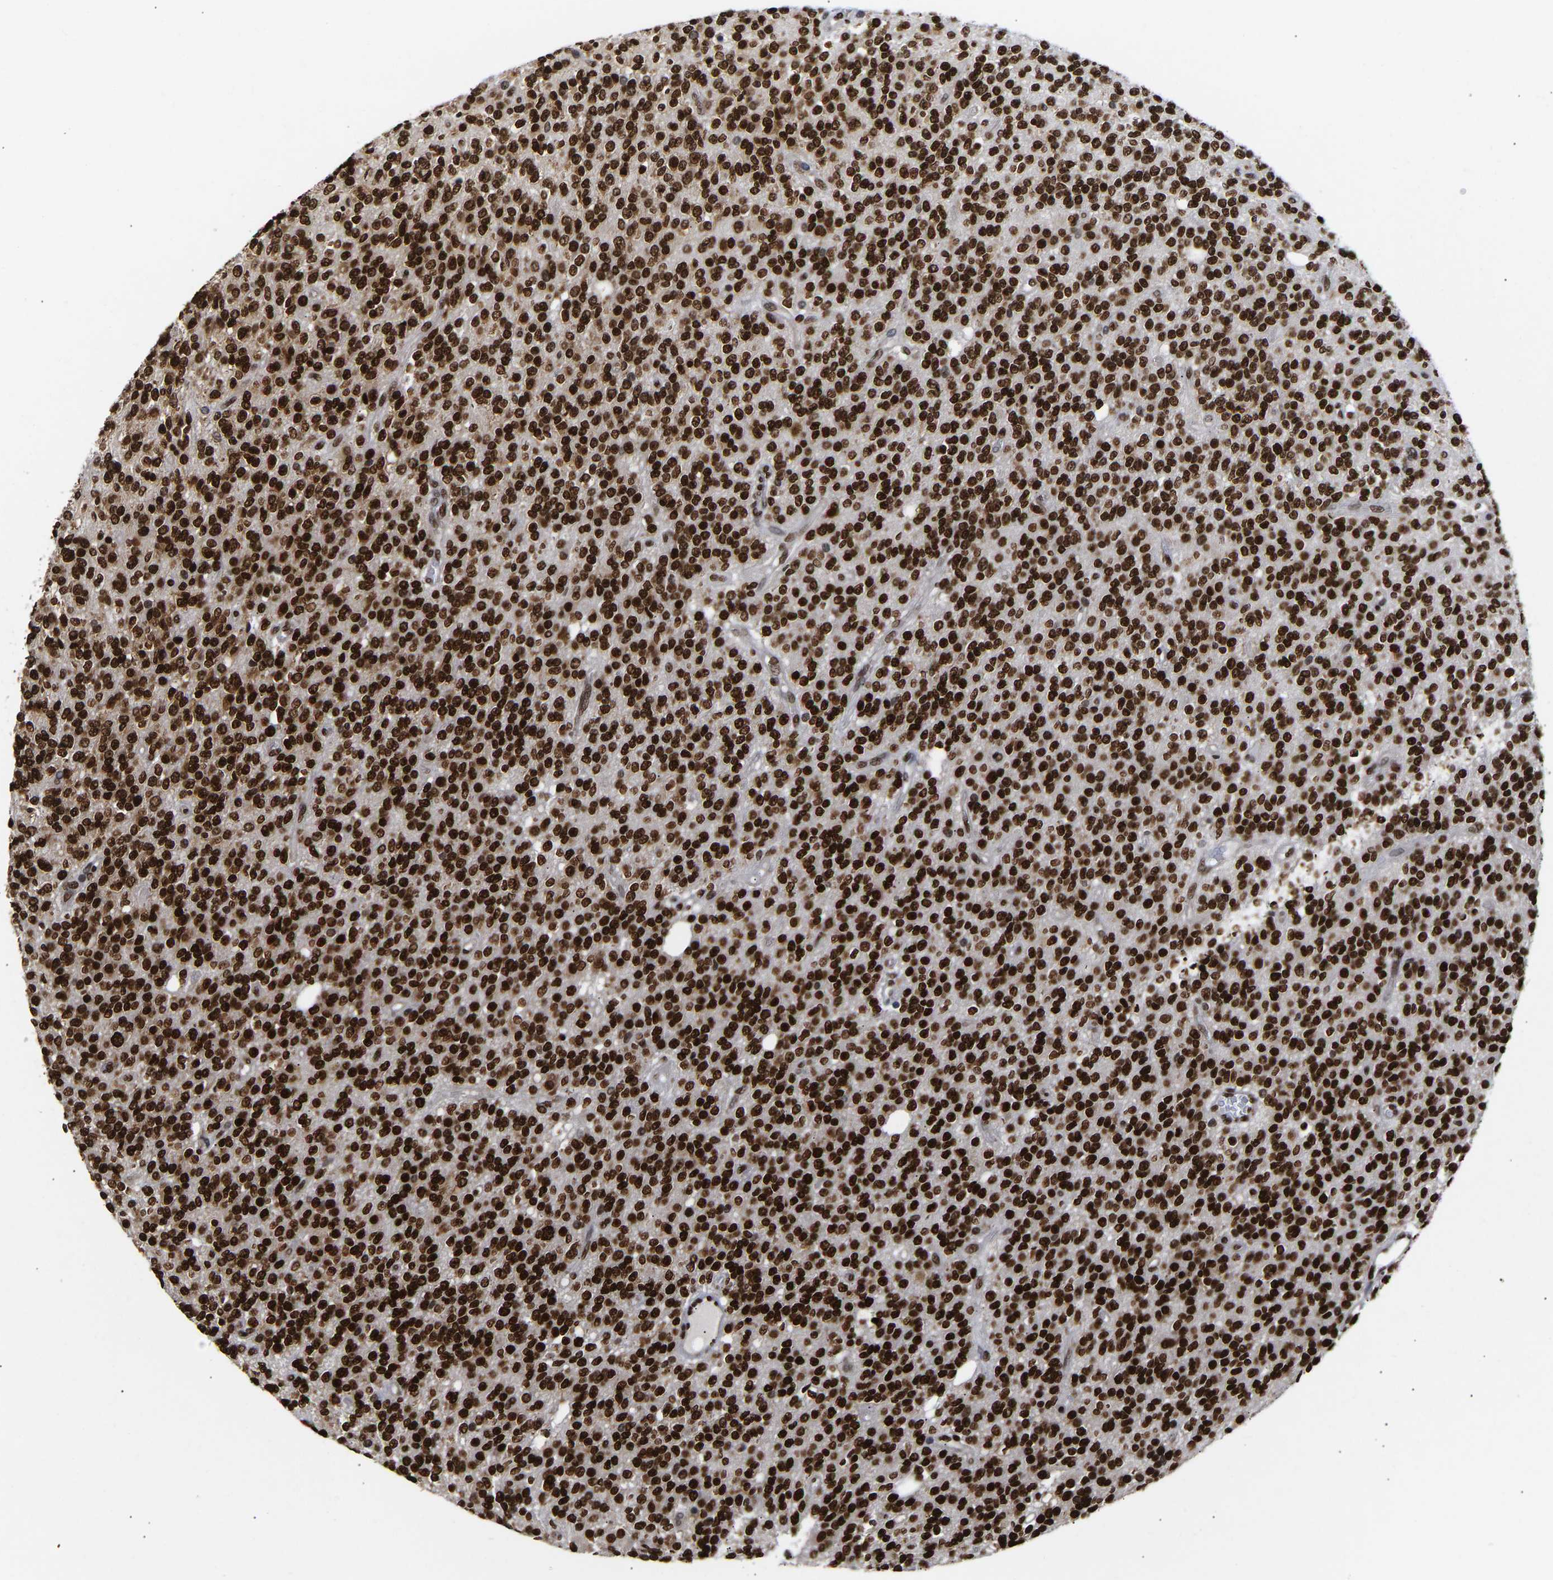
{"staining": {"intensity": "strong", "quantity": ">75%", "location": "nuclear"}, "tissue": "glioma", "cell_type": "Tumor cells", "image_type": "cancer", "snomed": [{"axis": "morphology", "description": "Glioma, malignant, High grade"}, {"axis": "topography", "description": "Brain"}], "caption": "Glioma stained with DAB immunohistochemistry reveals high levels of strong nuclear positivity in approximately >75% of tumor cells. The staining was performed using DAB, with brown indicating positive protein expression. Nuclei are stained blue with hematoxylin.", "gene": "PSIP1", "patient": {"sex": "male", "age": 34}}